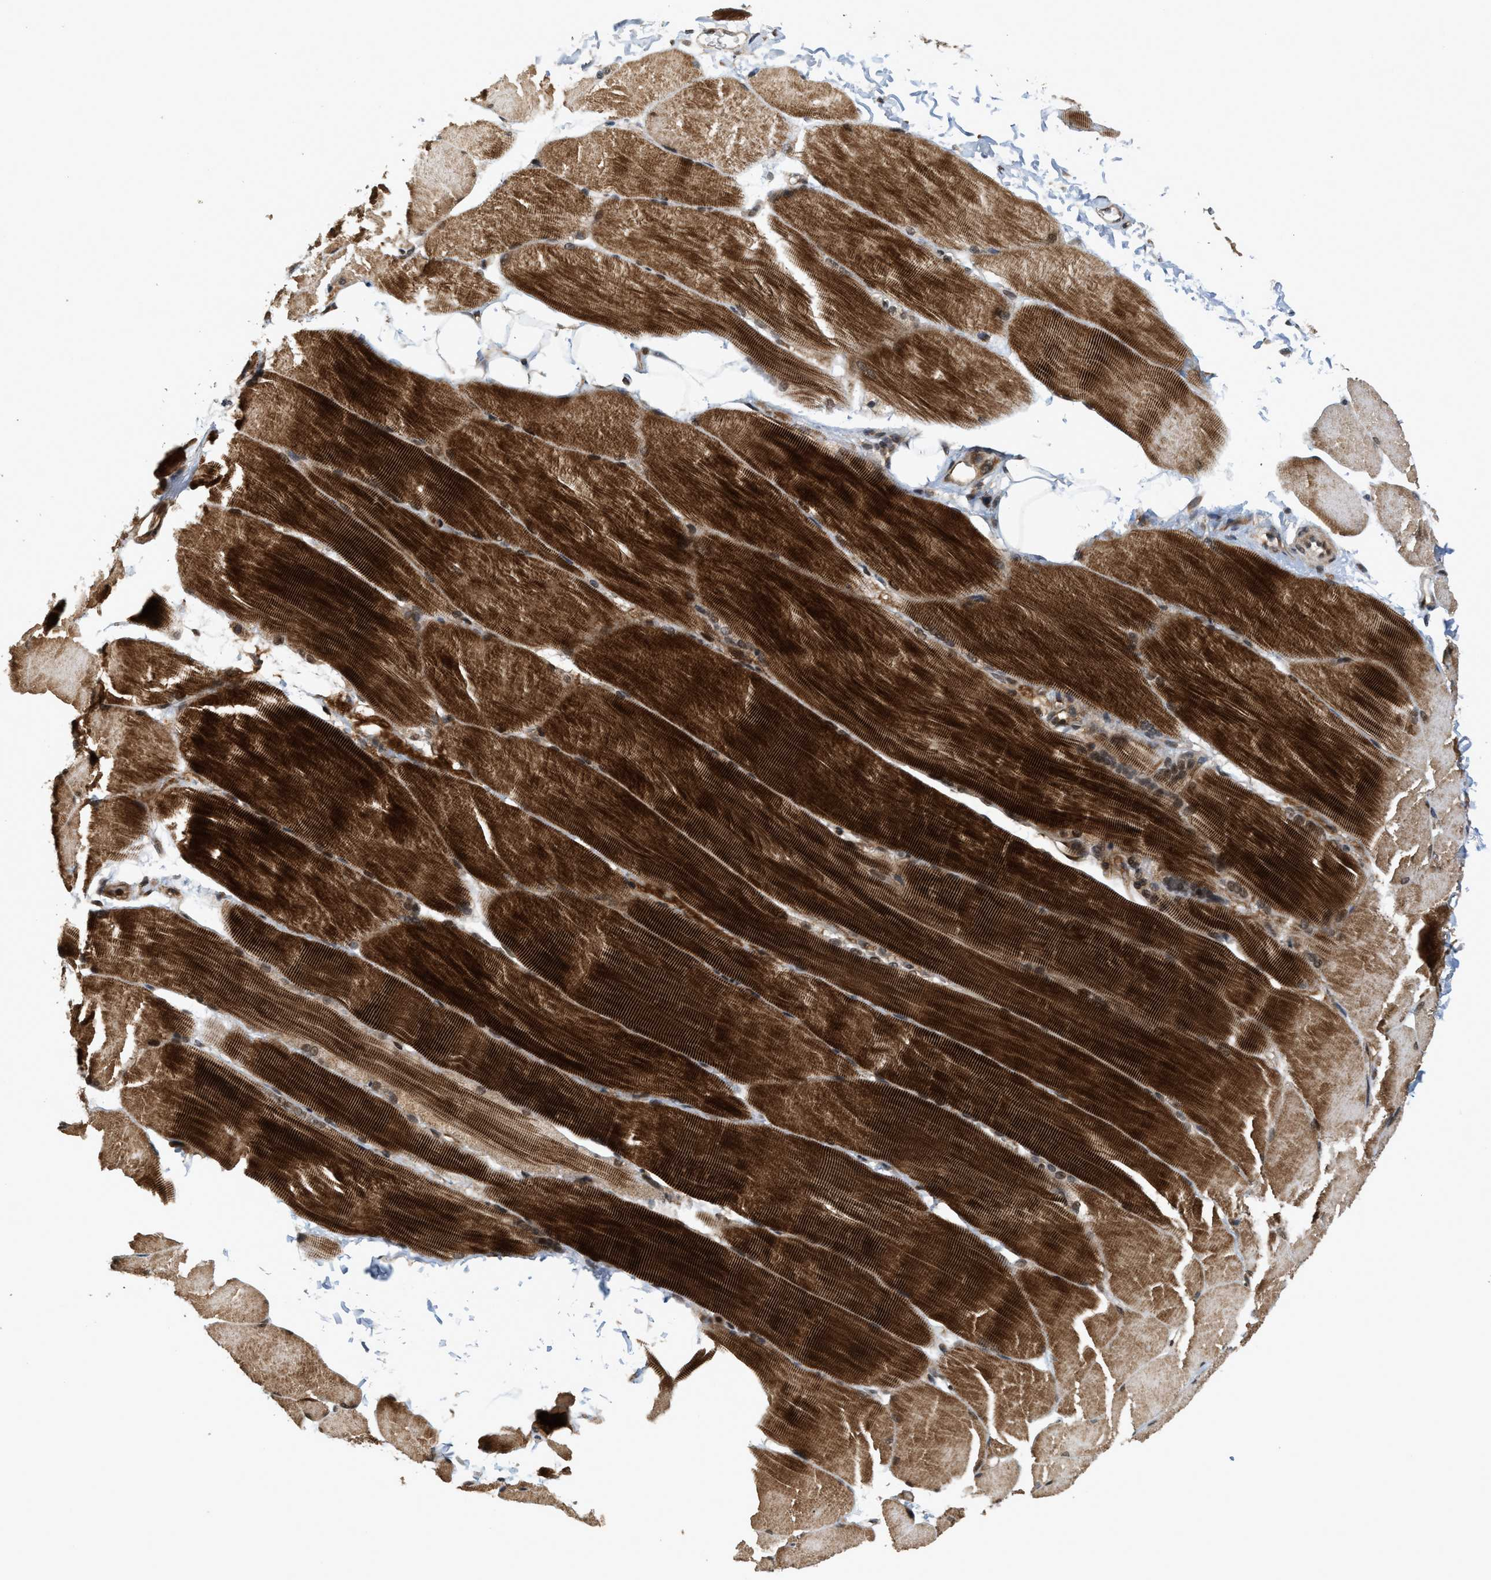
{"staining": {"intensity": "strong", "quantity": ">75%", "location": "cytoplasmic/membranous"}, "tissue": "skeletal muscle", "cell_type": "Myocytes", "image_type": "normal", "snomed": [{"axis": "morphology", "description": "Normal tissue, NOS"}, {"axis": "topography", "description": "Skin"}, {"axis": "topography", "description": "Skeletal muscle"}], "caption": "About >75% of myocytes in normal human skeletal muscle show strong cytoplasmic/membranous protein expression as visualized by brown immunohistochemical staining.", "gene": "ELP2", "patient": {"sex": "male", "age": 83}}